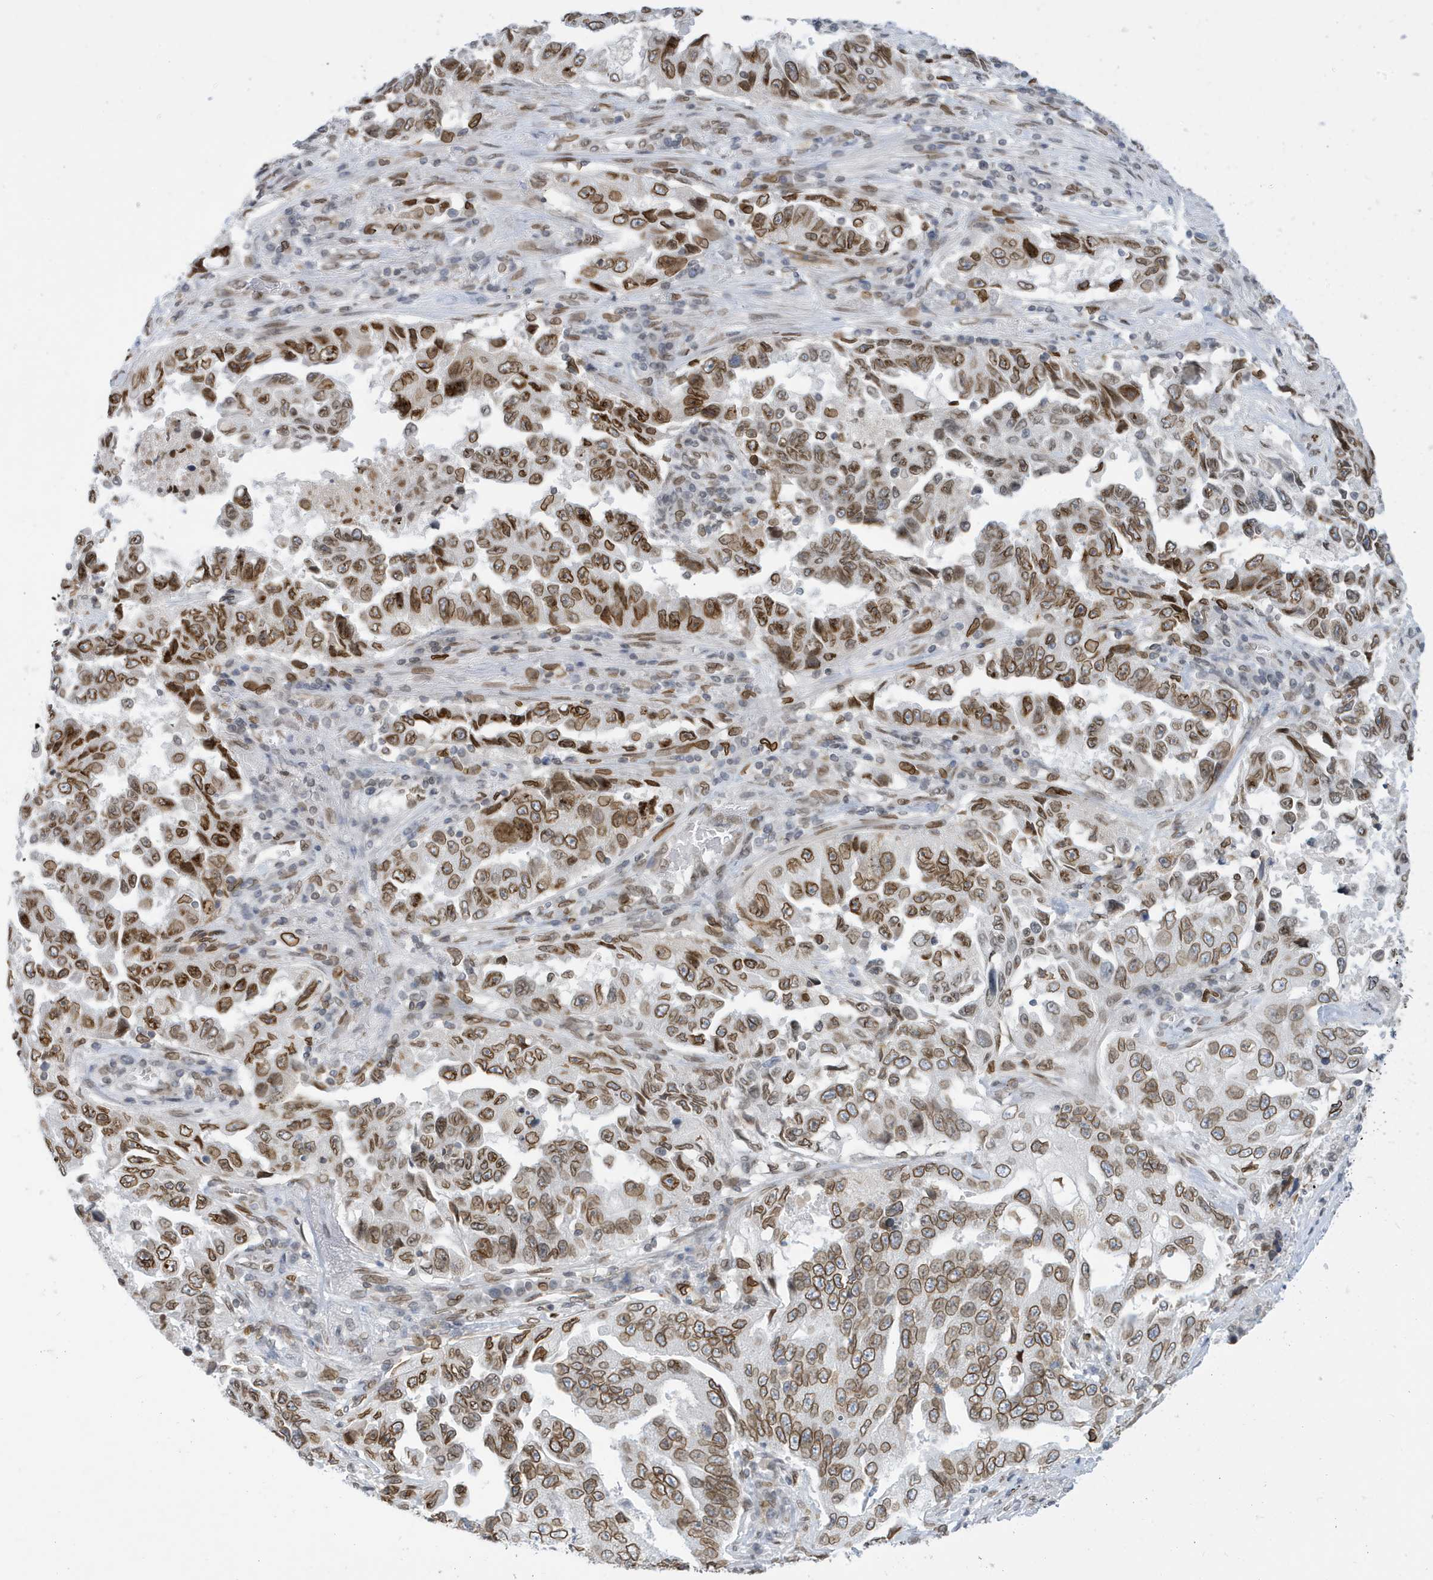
{"staining": {"intensity": "moderate", "quantity": ">75%", "location": "cytoplasmic/membranous,nuclear"}, "tissue": "lung cancer", "cell_type": "Tumor cells", "image_type": "cancer", "snomed": [{"axis": "morphology", "description": "Adenocarcinoma, NOS"}, {"axis": "topography", "description": "Lung"}], "caption": "A micrograph of adenocarcinoma (lung) stained for a protein demonstrates moderate cytoplasmic/membranous and nuclear brown staining in tumor cells. (Brightfield microscopy of DAB IHC at high magnification).", "gene": "PCYT1A", "patient": {"sex": "female", "age": 51}}